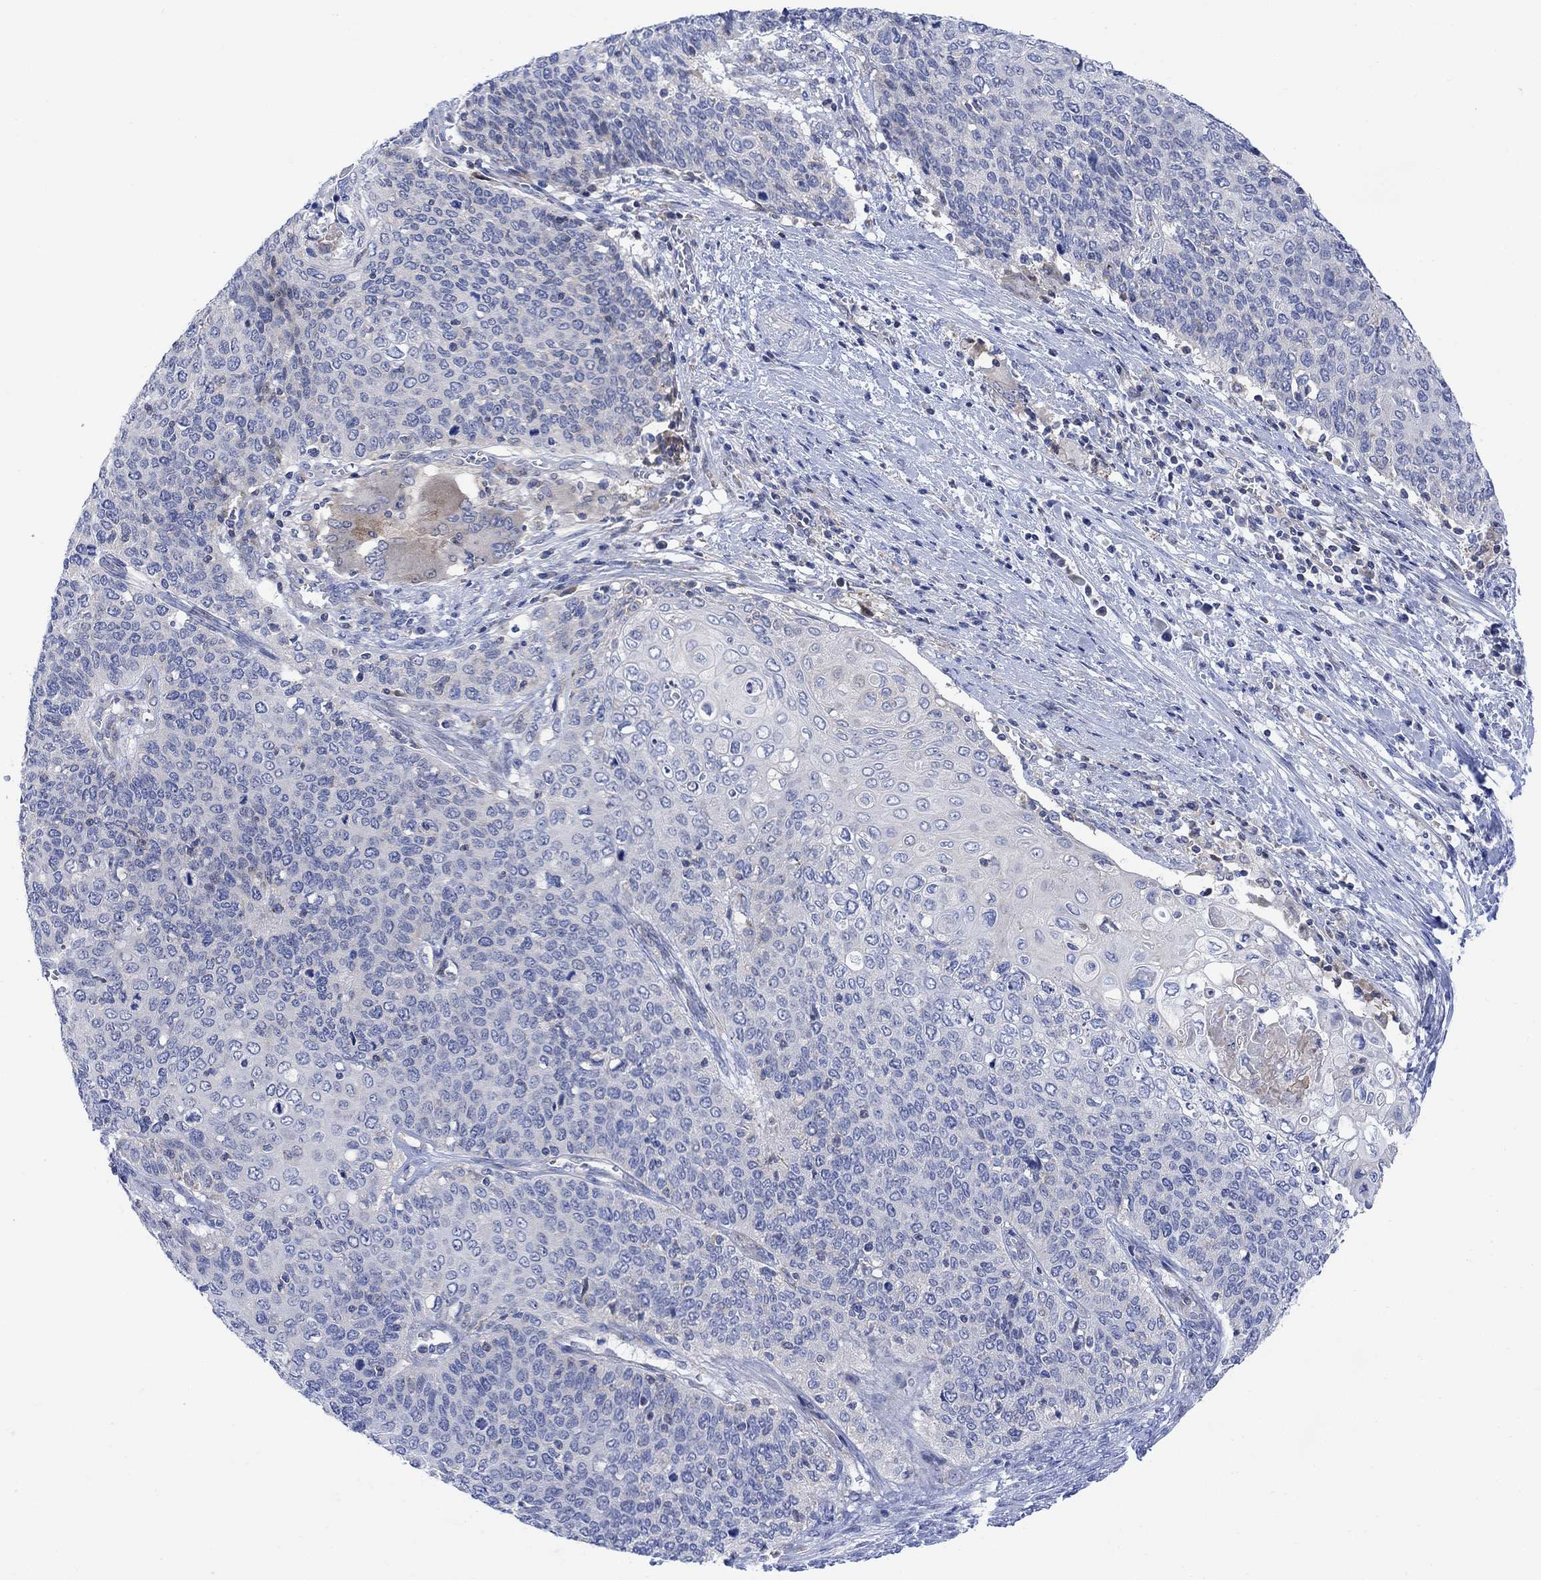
{"staining": {"intensity": "negative", "quantity": "none", "location": "none"}, "tissue": "cervical cancer", "cell_type": "Tumor cells", "image_type": "cancer", "snomed": [{"axis": "morphology", "description": "Squamous cell carcinoma, NOS"}, {"axis": "topography", "description": "Cervix"}], "caption": "Cervical cancer was stained to show a protein in brown. There is no significant positivity in tumor cells. The staining is performed using DAB brown chromogen with nuclei counter-stained in using hematoxylin.", "gene": "ARSK", "patient": {"sex": "female", "age": 39}}